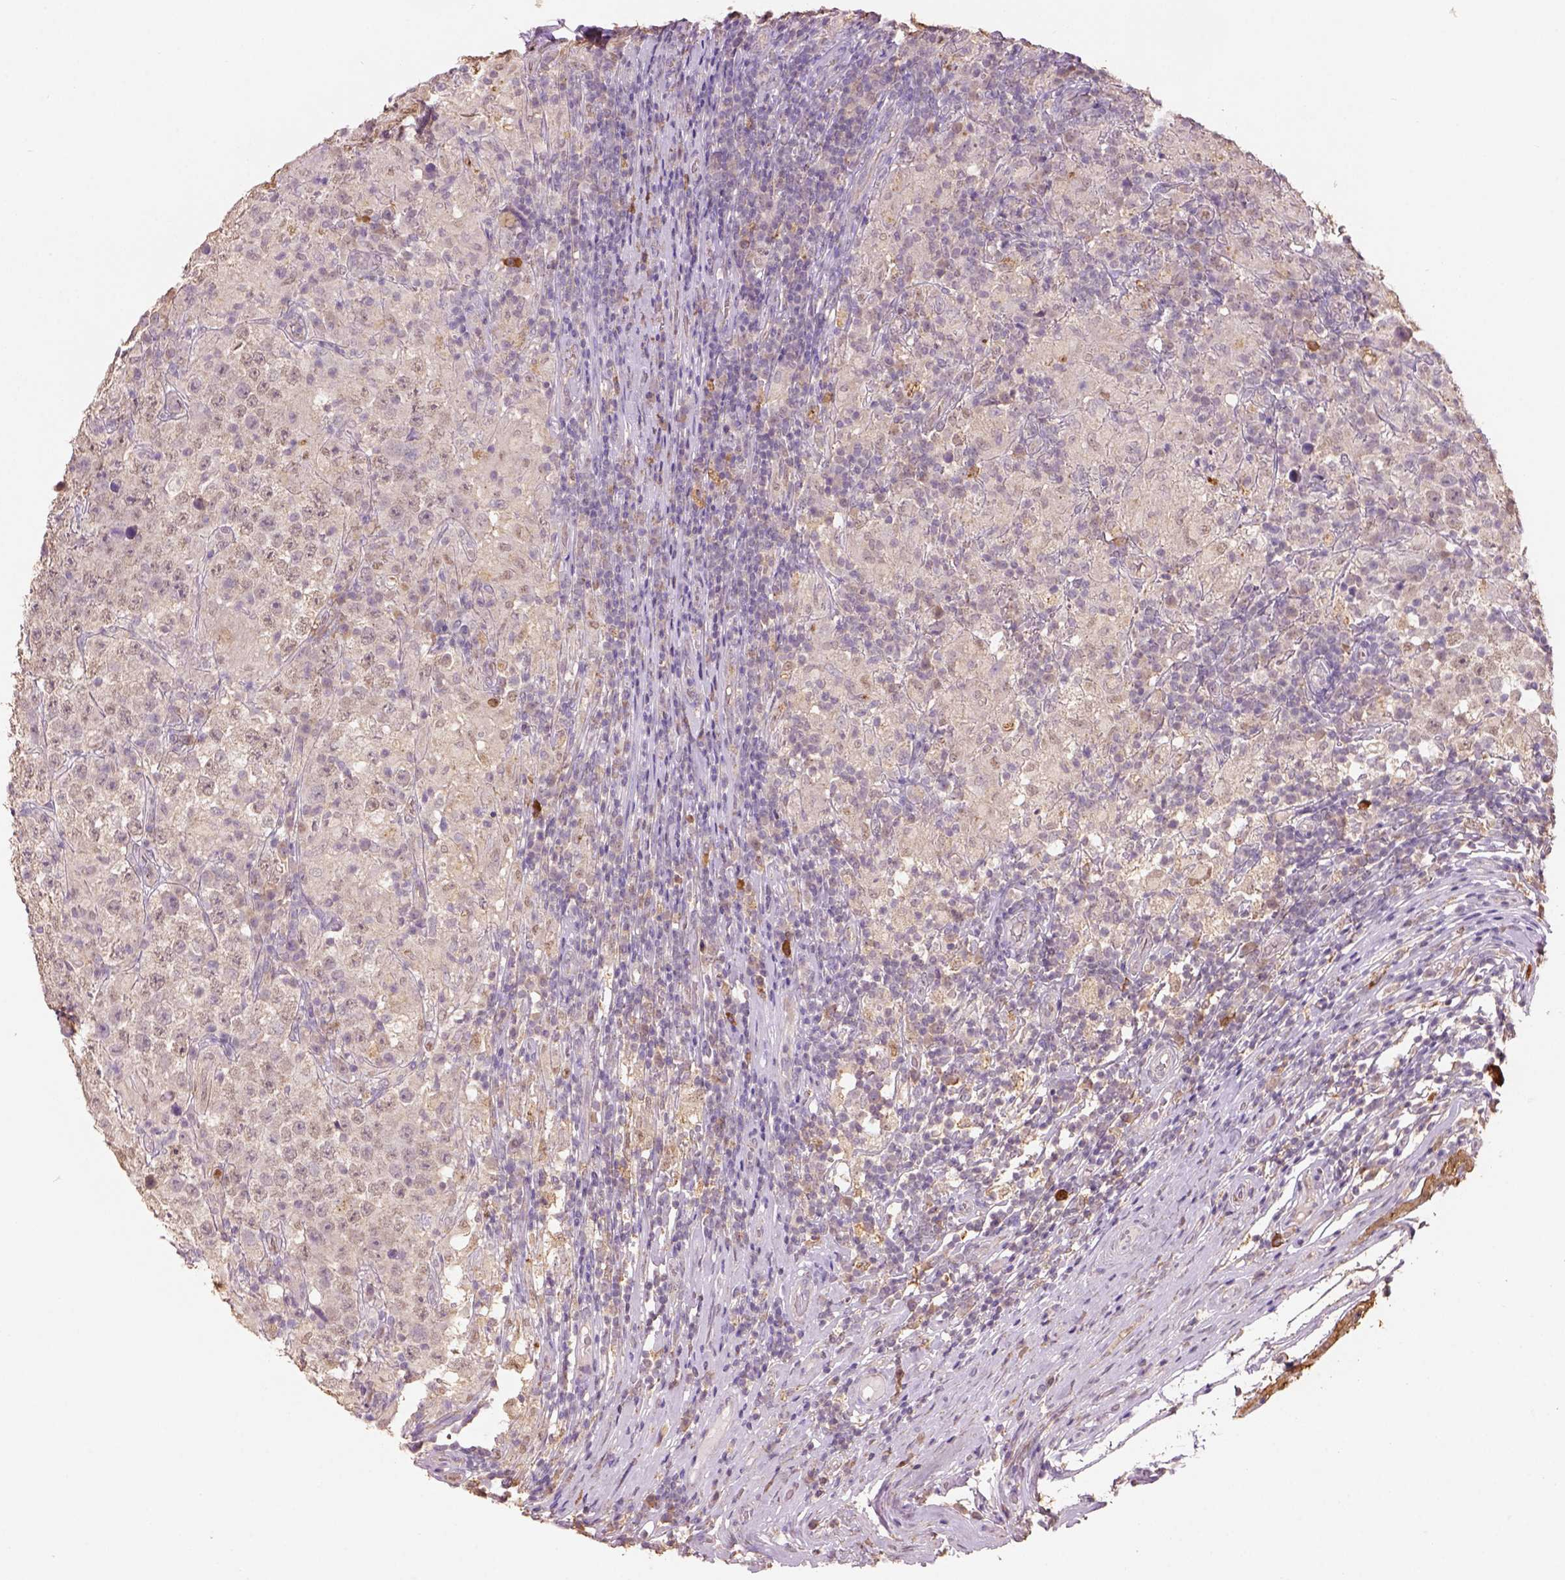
{"staining": {"intensity": "negative", "quantity": "none", "location": "none"}, "tissue": "testis cancer", "cell_type": "Tumor cells", "image_type": "cancer", "snomed": [{"axis": "morphology", "description": "Seminoma, NOS"}, {"axis": "morphology", "description": "Carcinoma, Embryonal, NOS"}, {"axis": "topography", "description": "Testis"}], "caption": "IHC of human testis cancer (seminoma) demonstrates no expression in tumor cells. (Immunohistochemistry (ihc), brightfield microscopy, high magnification).", "gene": "AP2B1", "patient": {"sex": "male", "age": 41}}